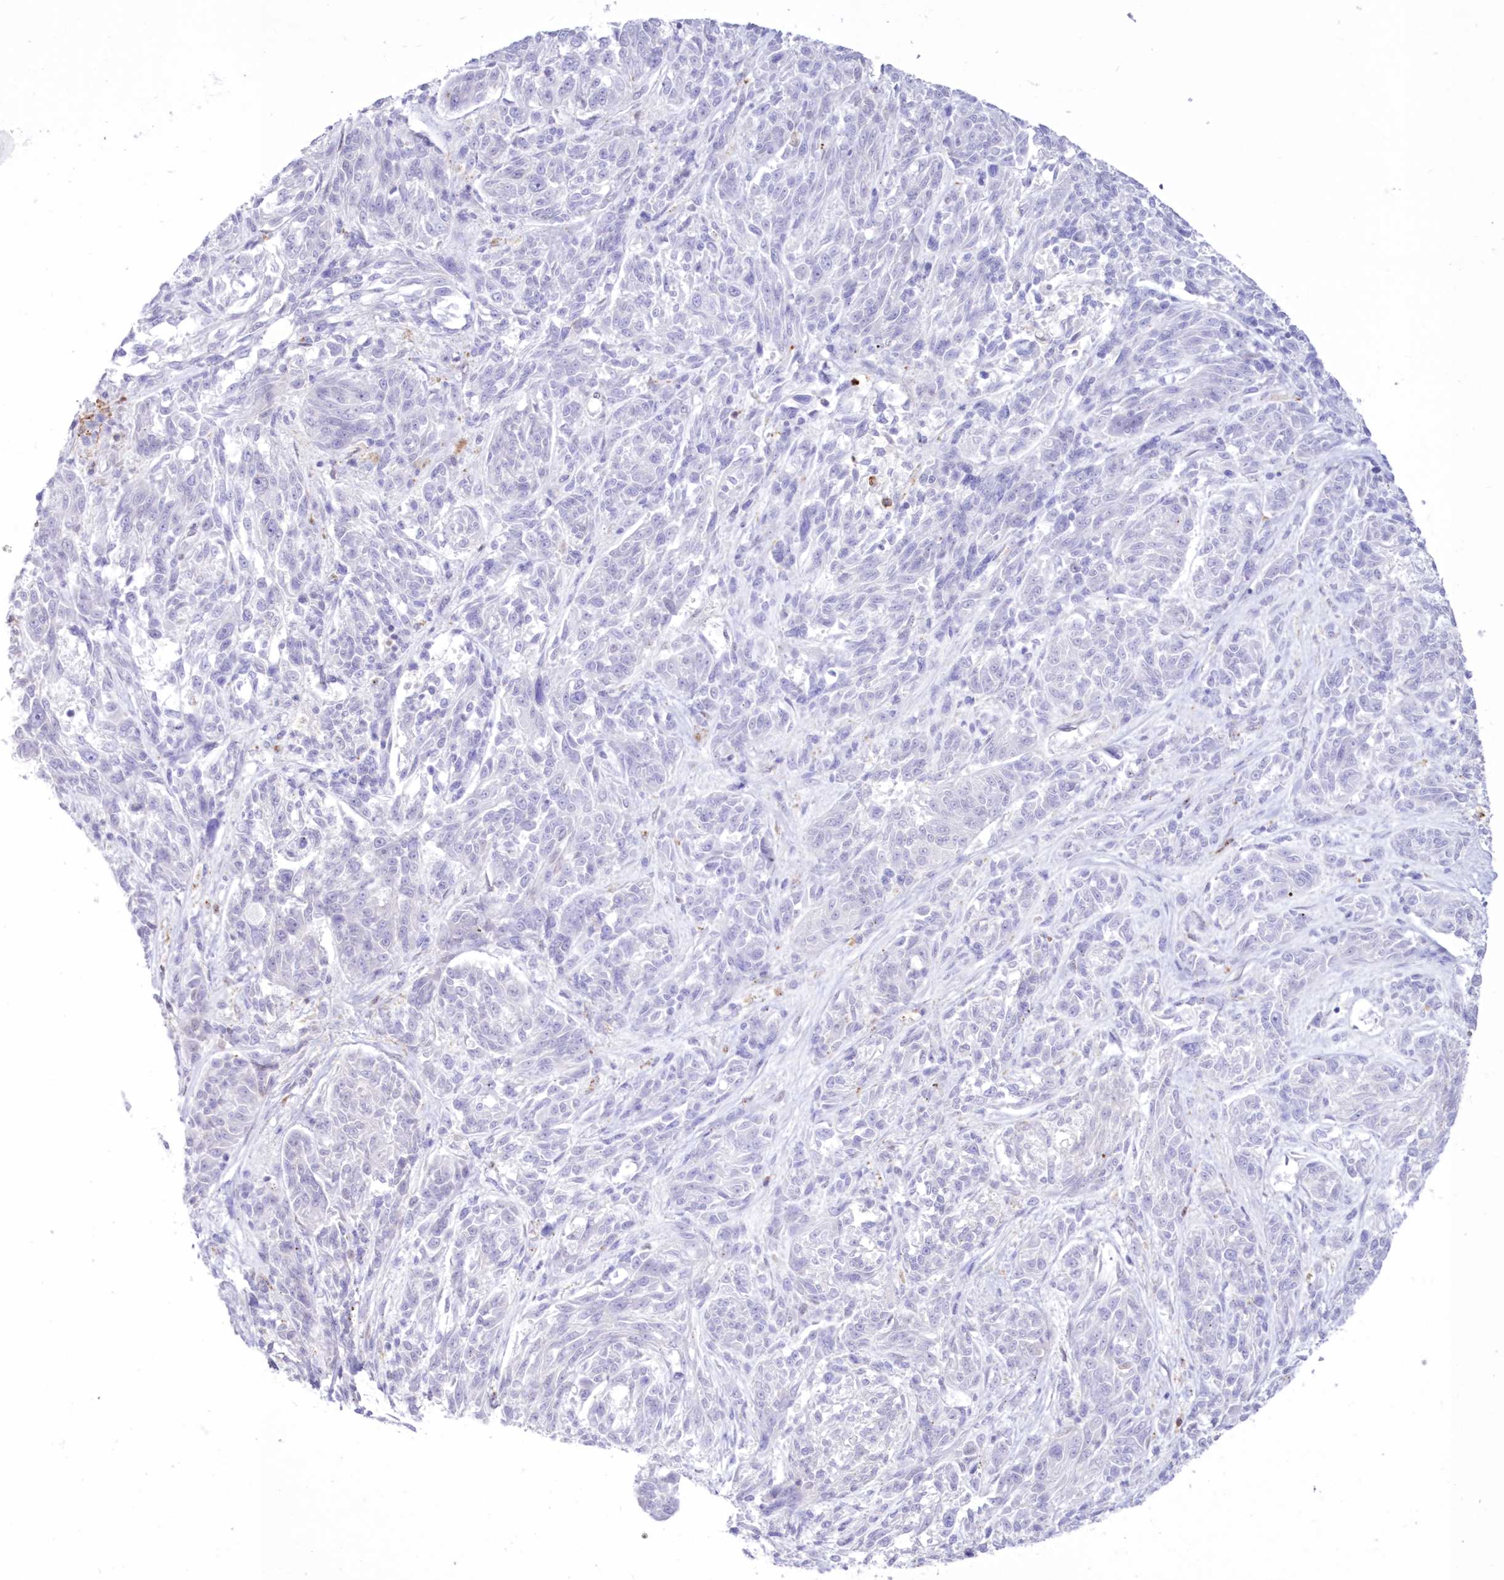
{"staining": {"intensity": "negative", "quantity": "none", "location": "none"}, "tissue": "melanoma", "cell_type": "Tumor cells", "image_type": "cancer", "snomed": [{"axis": "morphology", "description": "Malignant melanoma, NOS"}, {"axis": "topography", "description": "Skin"}], "caption": "High magnification brightfield microscopy of melanoma stained with DAB (3,3'-diaminobenzidine) (brown) and counterstained with hematoxylin (blue): tumor cells show no significant expression.", "gene": "C11orf1", "patient": {"sex": "male", "age": 53}}